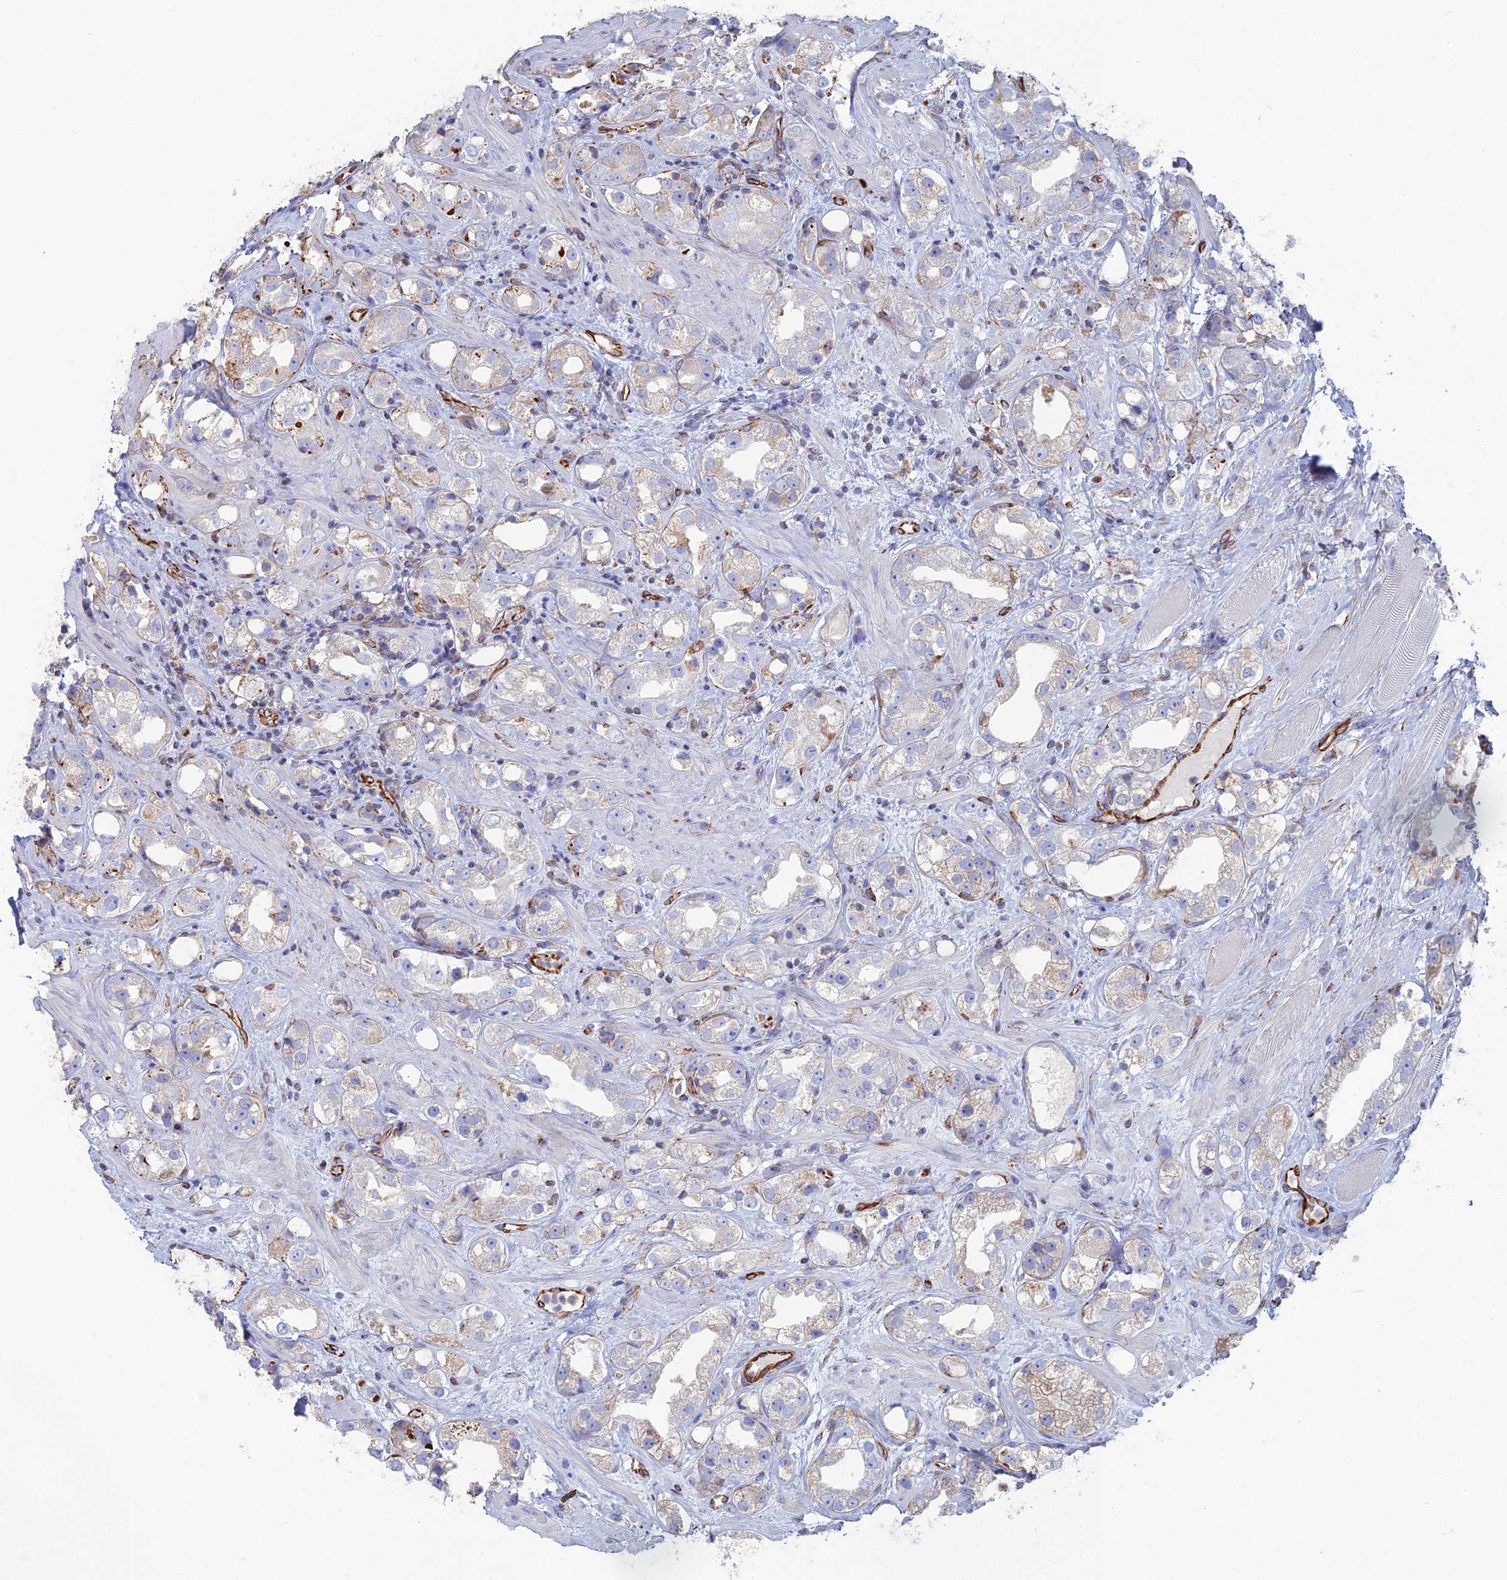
{"staining": {"intensity": "weak", "quantity": "25%-75%", "location": "cytoplasmic/membranous"}, "tissue": "prostate cancer", "cell_type": "Tumor cells", "image_type": "cancer", "snomed": [{"axis": "morphology", "description": "Adenocarcinoma, NOS"}, {"axis": "topography", "description": "Prostate"}], "caption": "Protein expression by IHC demonstrates weak cytoplasmic/membranous staining in approximately 25%-75% of tumor cells in adenocarcinoma (prostate).", "gene": "CLVS2", "patient": {"sex": "male", "age": 79}}